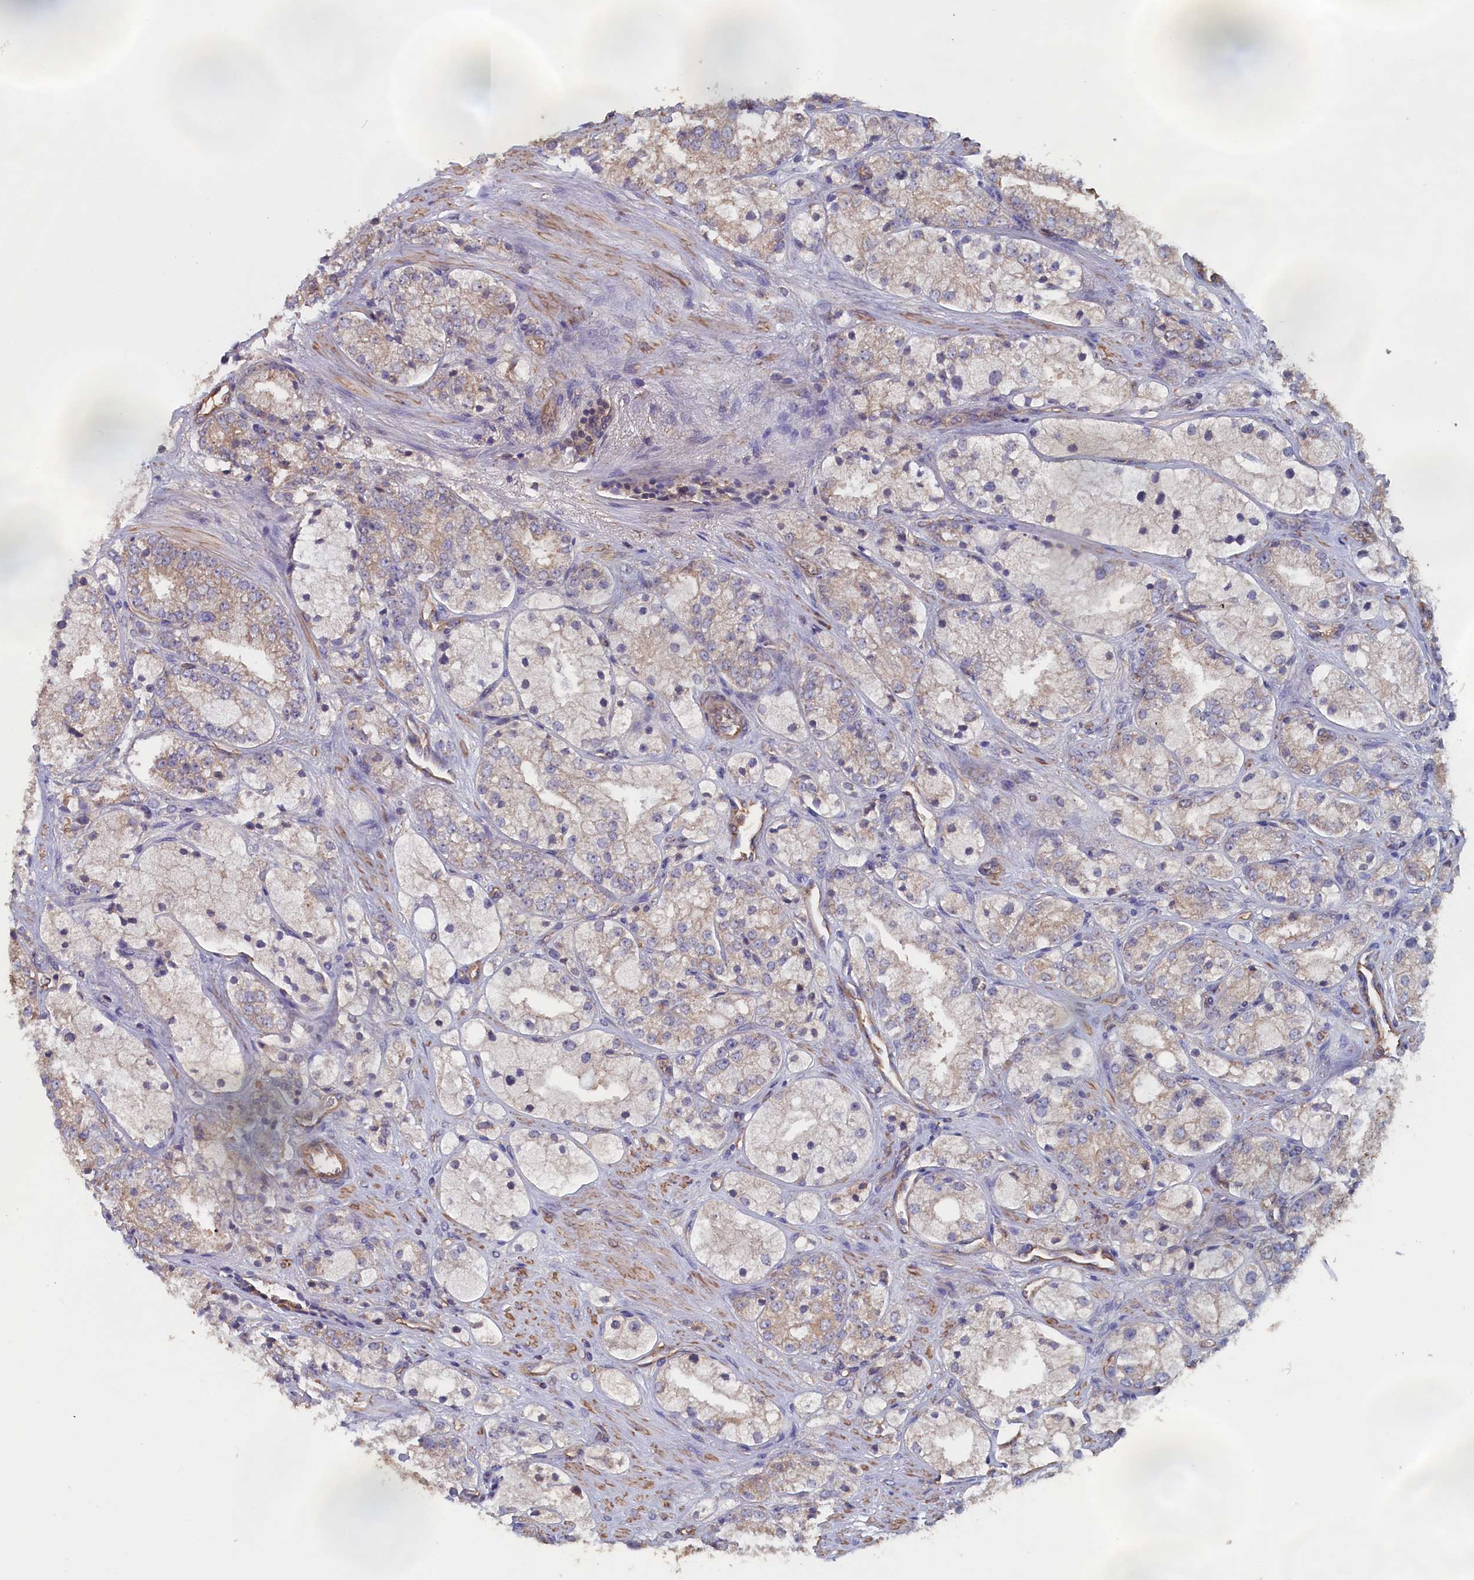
{"staining": {"intensity": "weak", "quantity": "<25%", "location": "cytoplasmic/membranous"}, "tissue": "prostate cancer", "cell_type": "Tumor cells", "image_type": "cancer", "snomed": [{"axis": "morphology", "description": "Adenocarcinoma, High grade"}, {"axis": "topography", "description": "Prostate"}], "caption": "Human prostate adenocarcinoma (high-grade) stained for a protein using immunohistochemistry (IHC) demonstrates no staining in tumor cells.", "gene": "ANKRD2", "patient": {"sex": "male", "age": 50}}